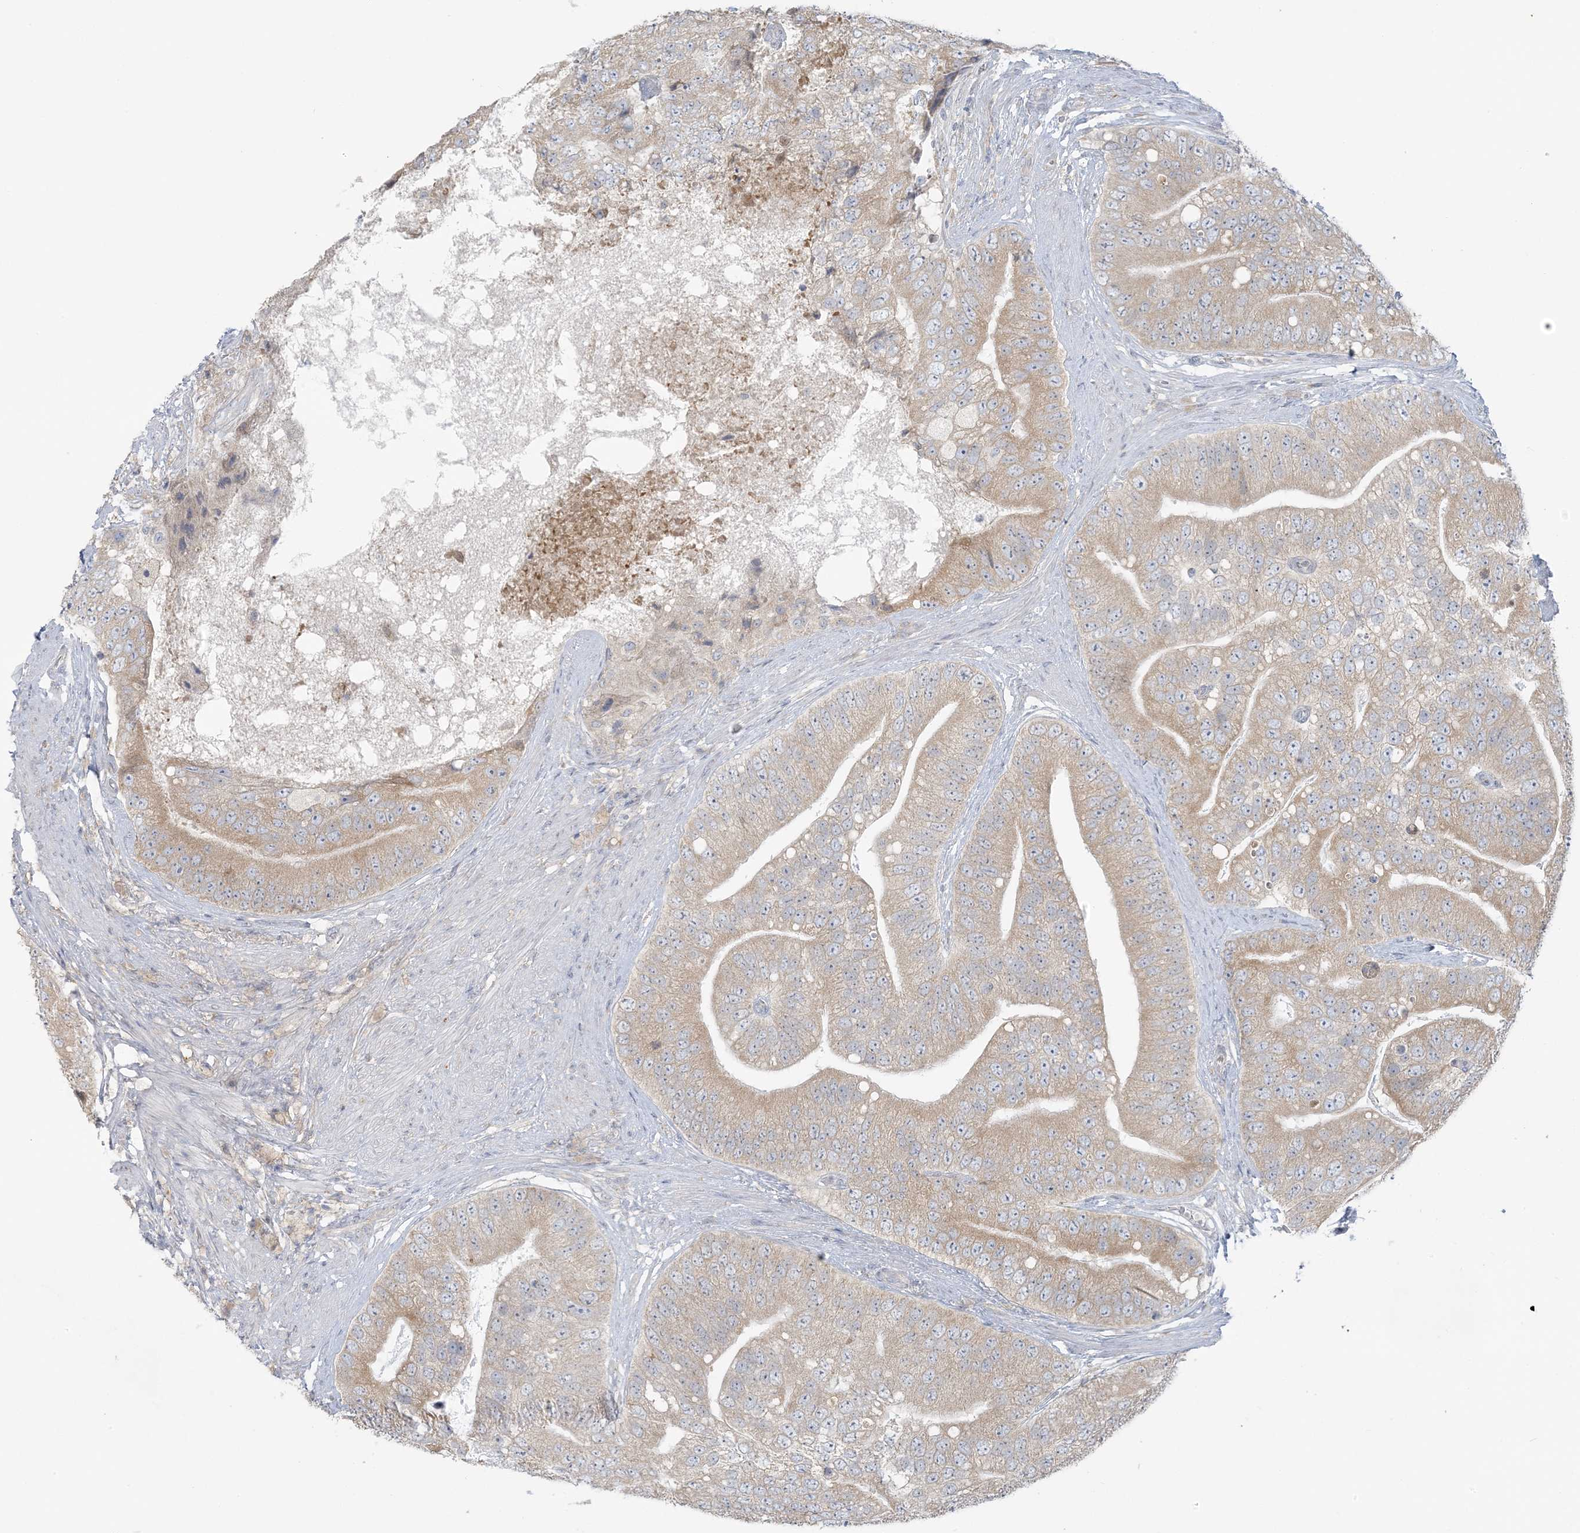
{"staining": {"intensity": "weak", "quantity": ">75%", "location": "cytoplasmic/membranous"}, "tissue": "prostate cancer", "cell_type": "Tumor cells", "image_type": "cancer", "snomed": [{"axis": "morphology", "description": "Adenocarcinoma, High grade"}, {"axis": "topography", "description": "Prostate"}], "caption": "This photomicrograph shows prostate cancer stained with immunohistochemistry to label a protein in brown. The cytoplasmic/membranous of tumor cells show weak positivity for the protein. Nuclei are counter-stained blue.", "gene": "EEFSEC", "patient": {"sex": "male", "age": 70}}